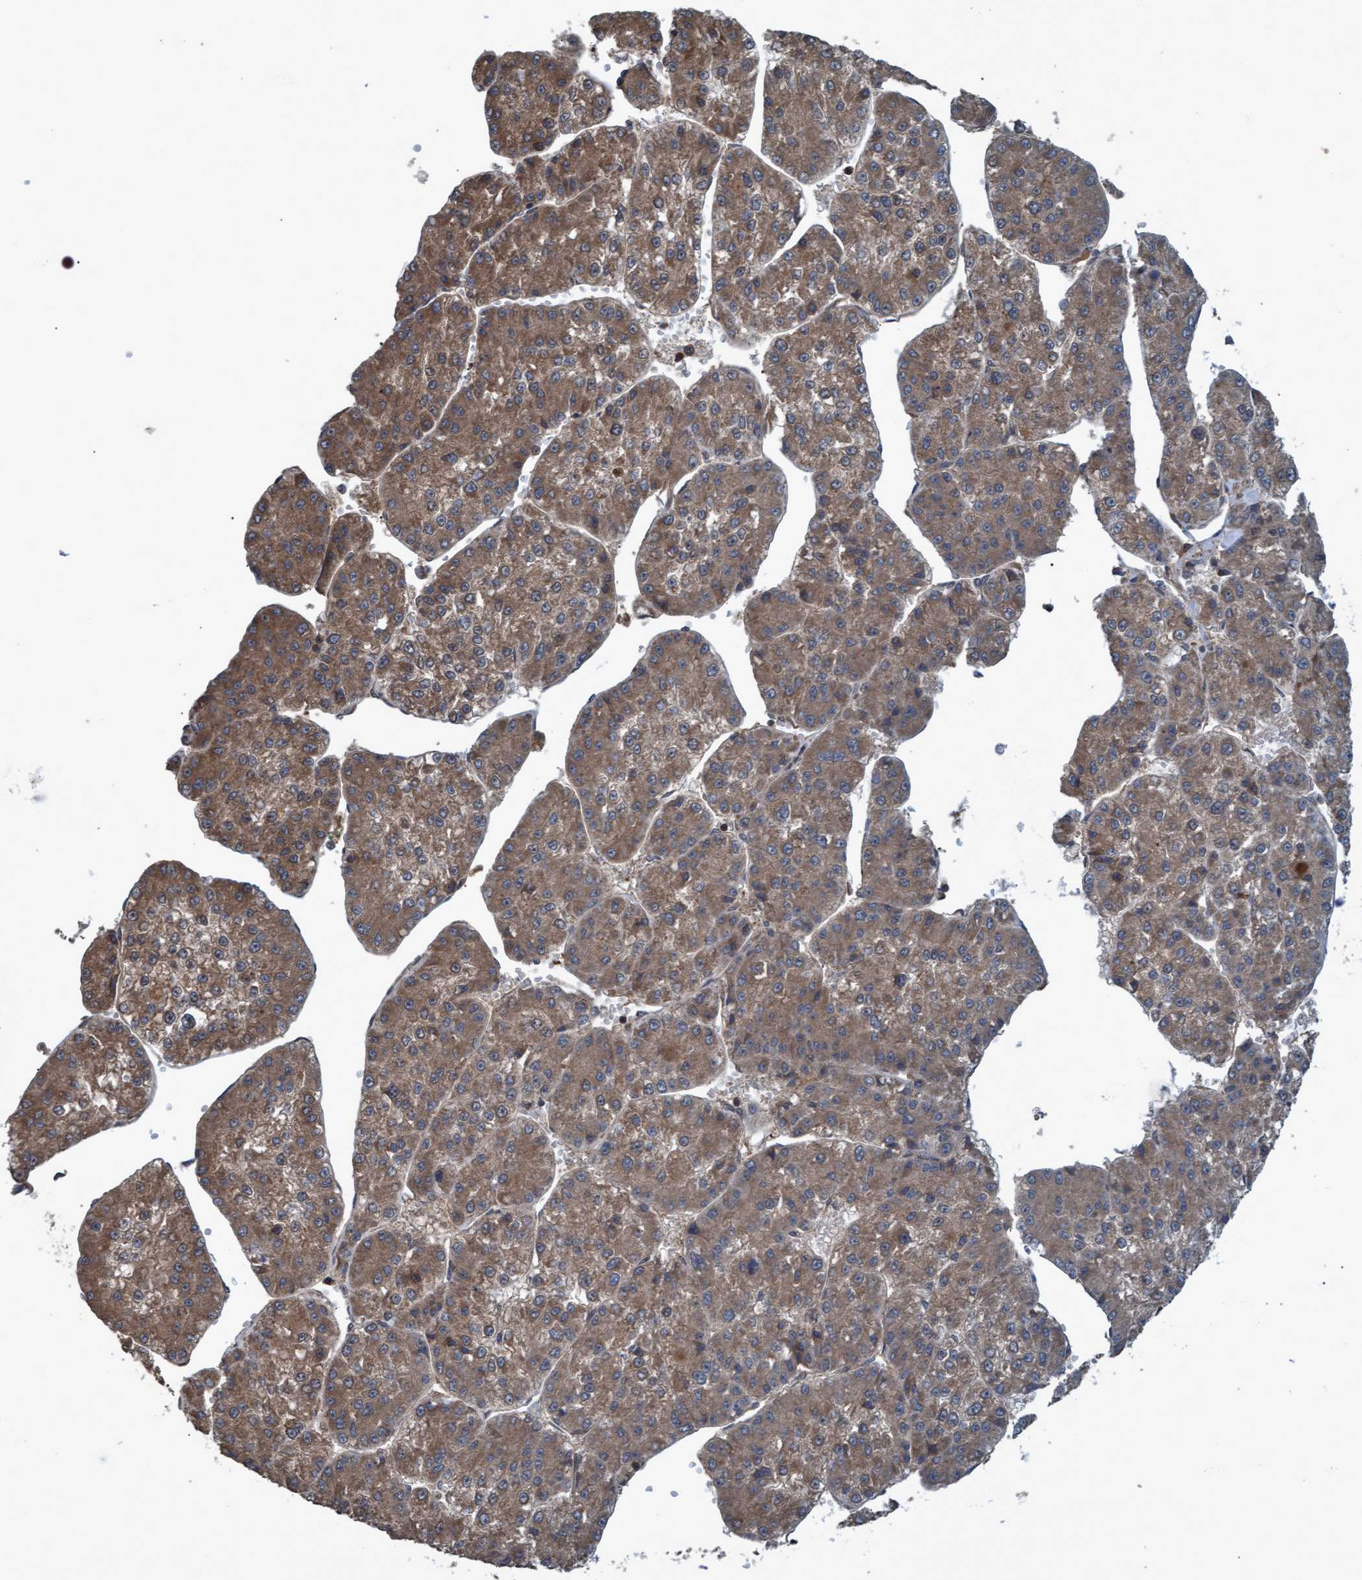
{"staining": {"intensity": "moderate", "quantity": ">75%", "location": "cytoplasmic/membranous"}, "tissue": "liver cancer", "cell_type": "Tumor cells", "image_type": "cancer", "snomed": [{"axis": "morphology", "description": "Carcinoma, Hepatocellular, NOS"}, {"axis": "topography", "description": "Liver"}], "caption": "Immunohistochemistry (IHC) photomicrograph of liver hepatocellular carcinoma stained for a protein (brown), which demonstrates medium levels of moderate cytoplasmic/membranous expression in about >75% of tumor cells.", "gene": "GGT6", "patient": {"sex": "female", "age": 73}}